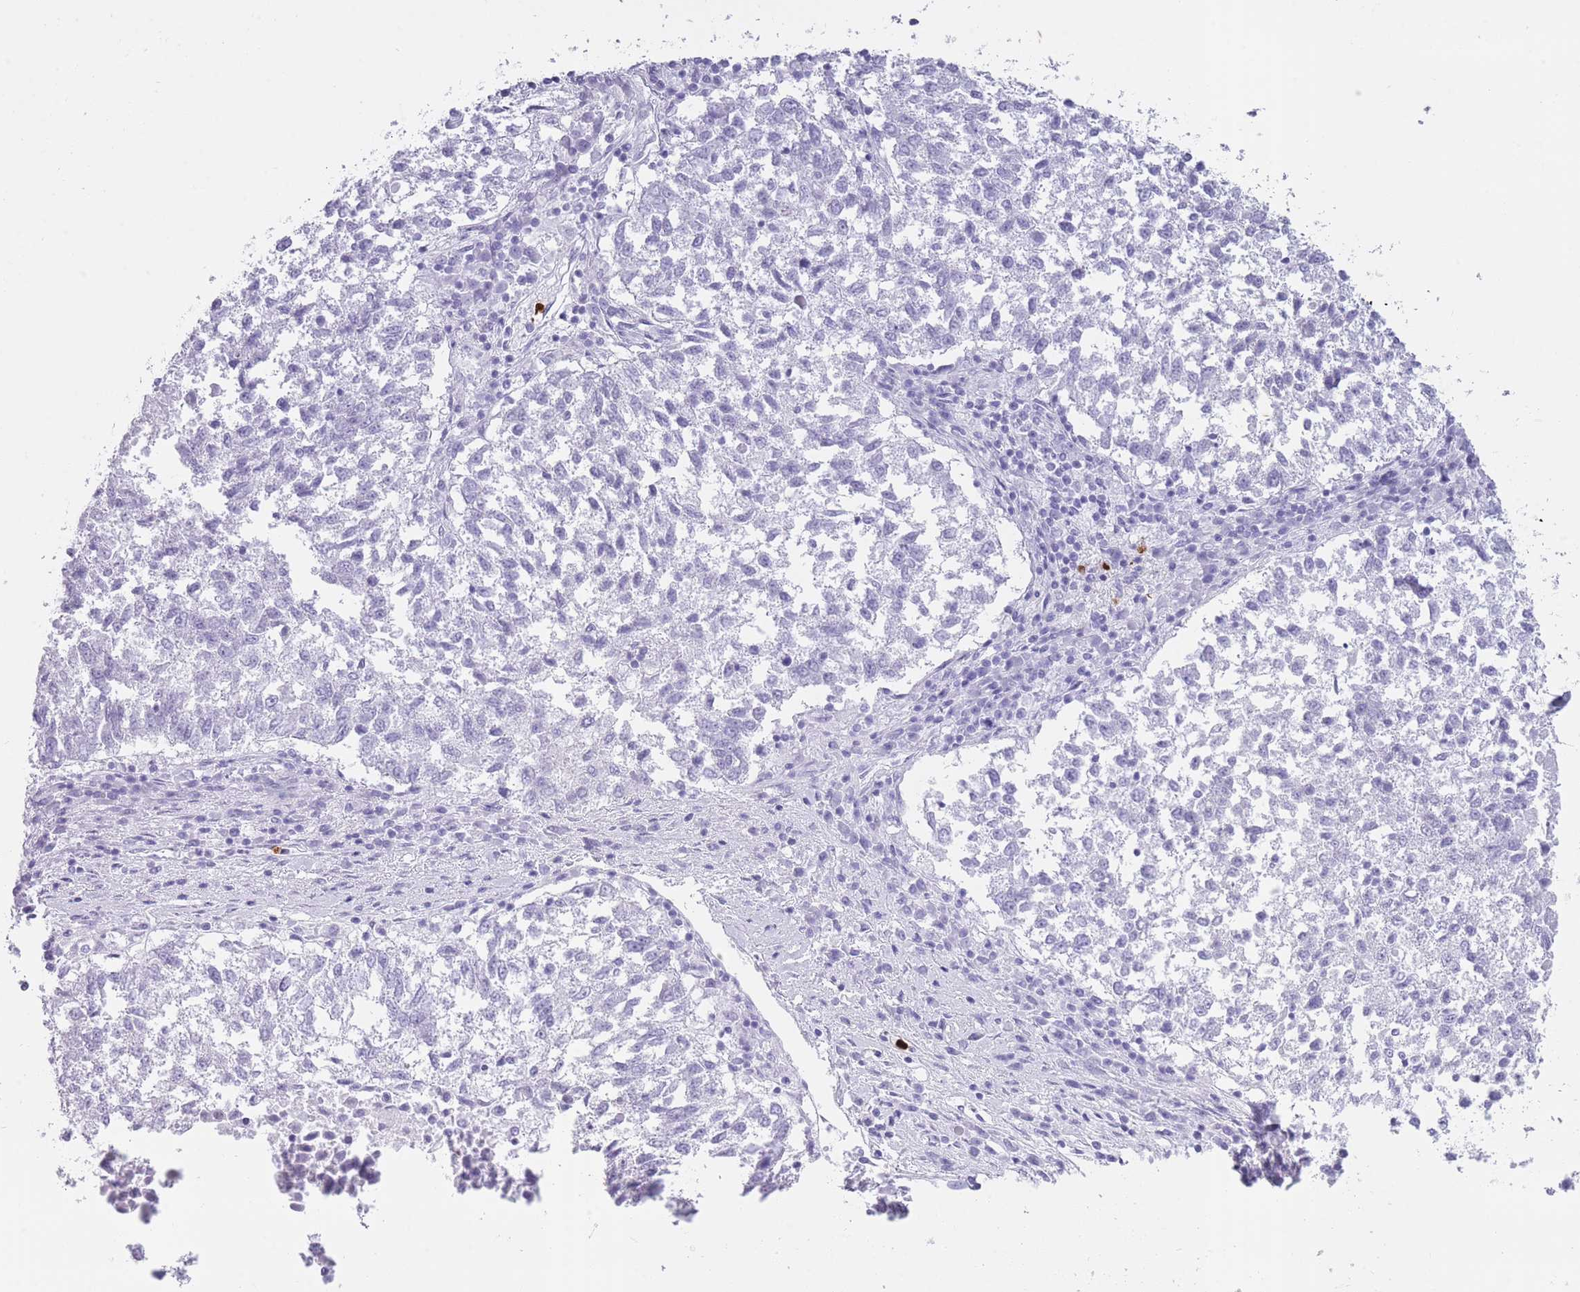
{"staining": {"intensity": "negative", "quantity": "none", "location": "none"}, "tissue": "lung cancer", "cell_type": "Tumor cells", "image_type": "cancer", "snomed": [{"axis": "morphology", "description": "Squamous cell carcinoma, NOS"}, {"axis": "topography", "description": "Lung"}], "caption": "IHC of lung squamous cell carcinoma exhibits no positivity in tumor cells.", "gene": "OR4F21", "patient": {"sex": "male", "age": 73}}